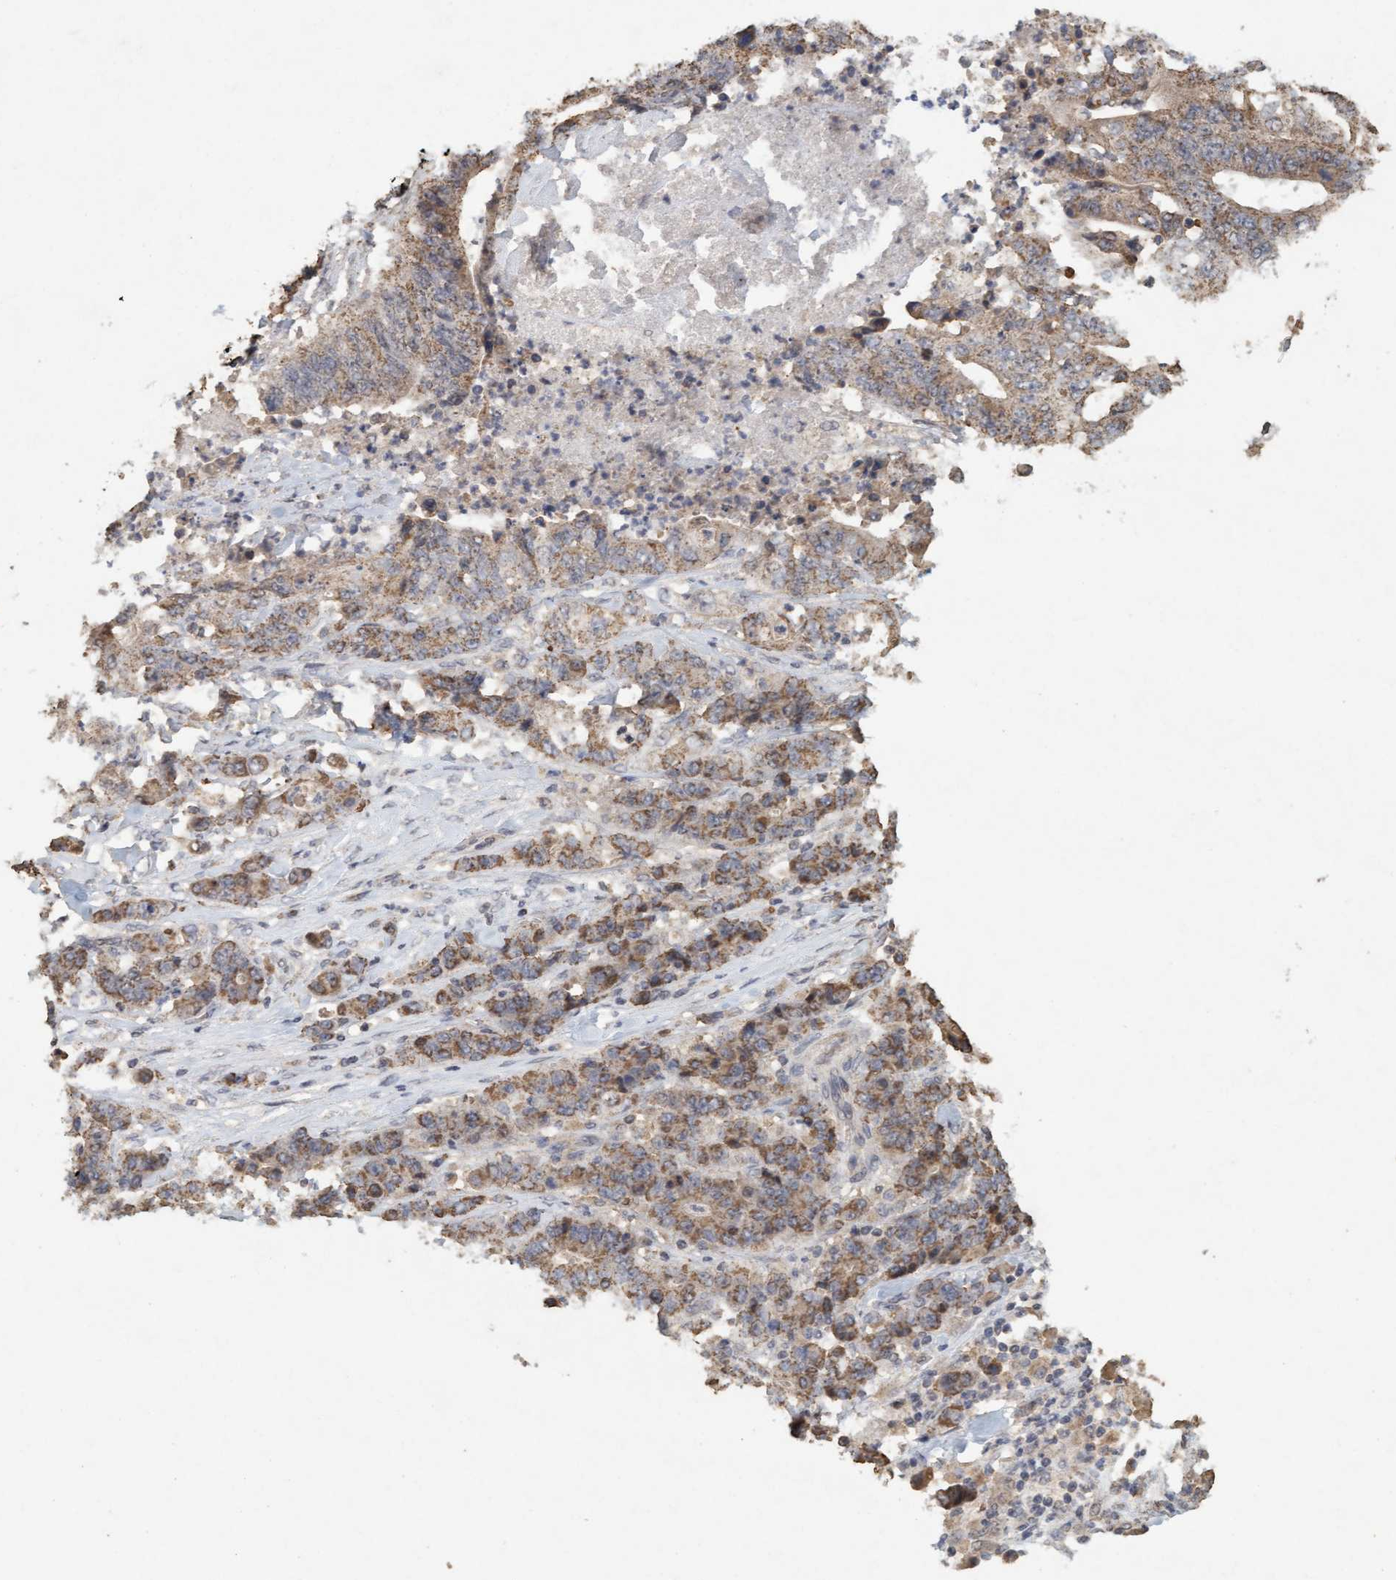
{"staining": {"intensity": "weak", "quantity": ">75%", "location": "cytoplasmic/membranous"}, "tissue": "stomach cancer", "cell_type": "Tumor cells", "image_type": "cancer", "snomed": [{"axis": "morphology", "description": "Adenocarcinoma, NOS"}, {"axis": "topography", "description": "Stomach"}], "caption": "Stomach adenocarcinoma tissue reveals weak cytoplasmic/membranous expression in about >75% of tumor cells (brown staining indicates protein expression, while blue staining denotes nuclei).", "gene": "VSIG8", "patient": {"sex": "female", "age": 73}}